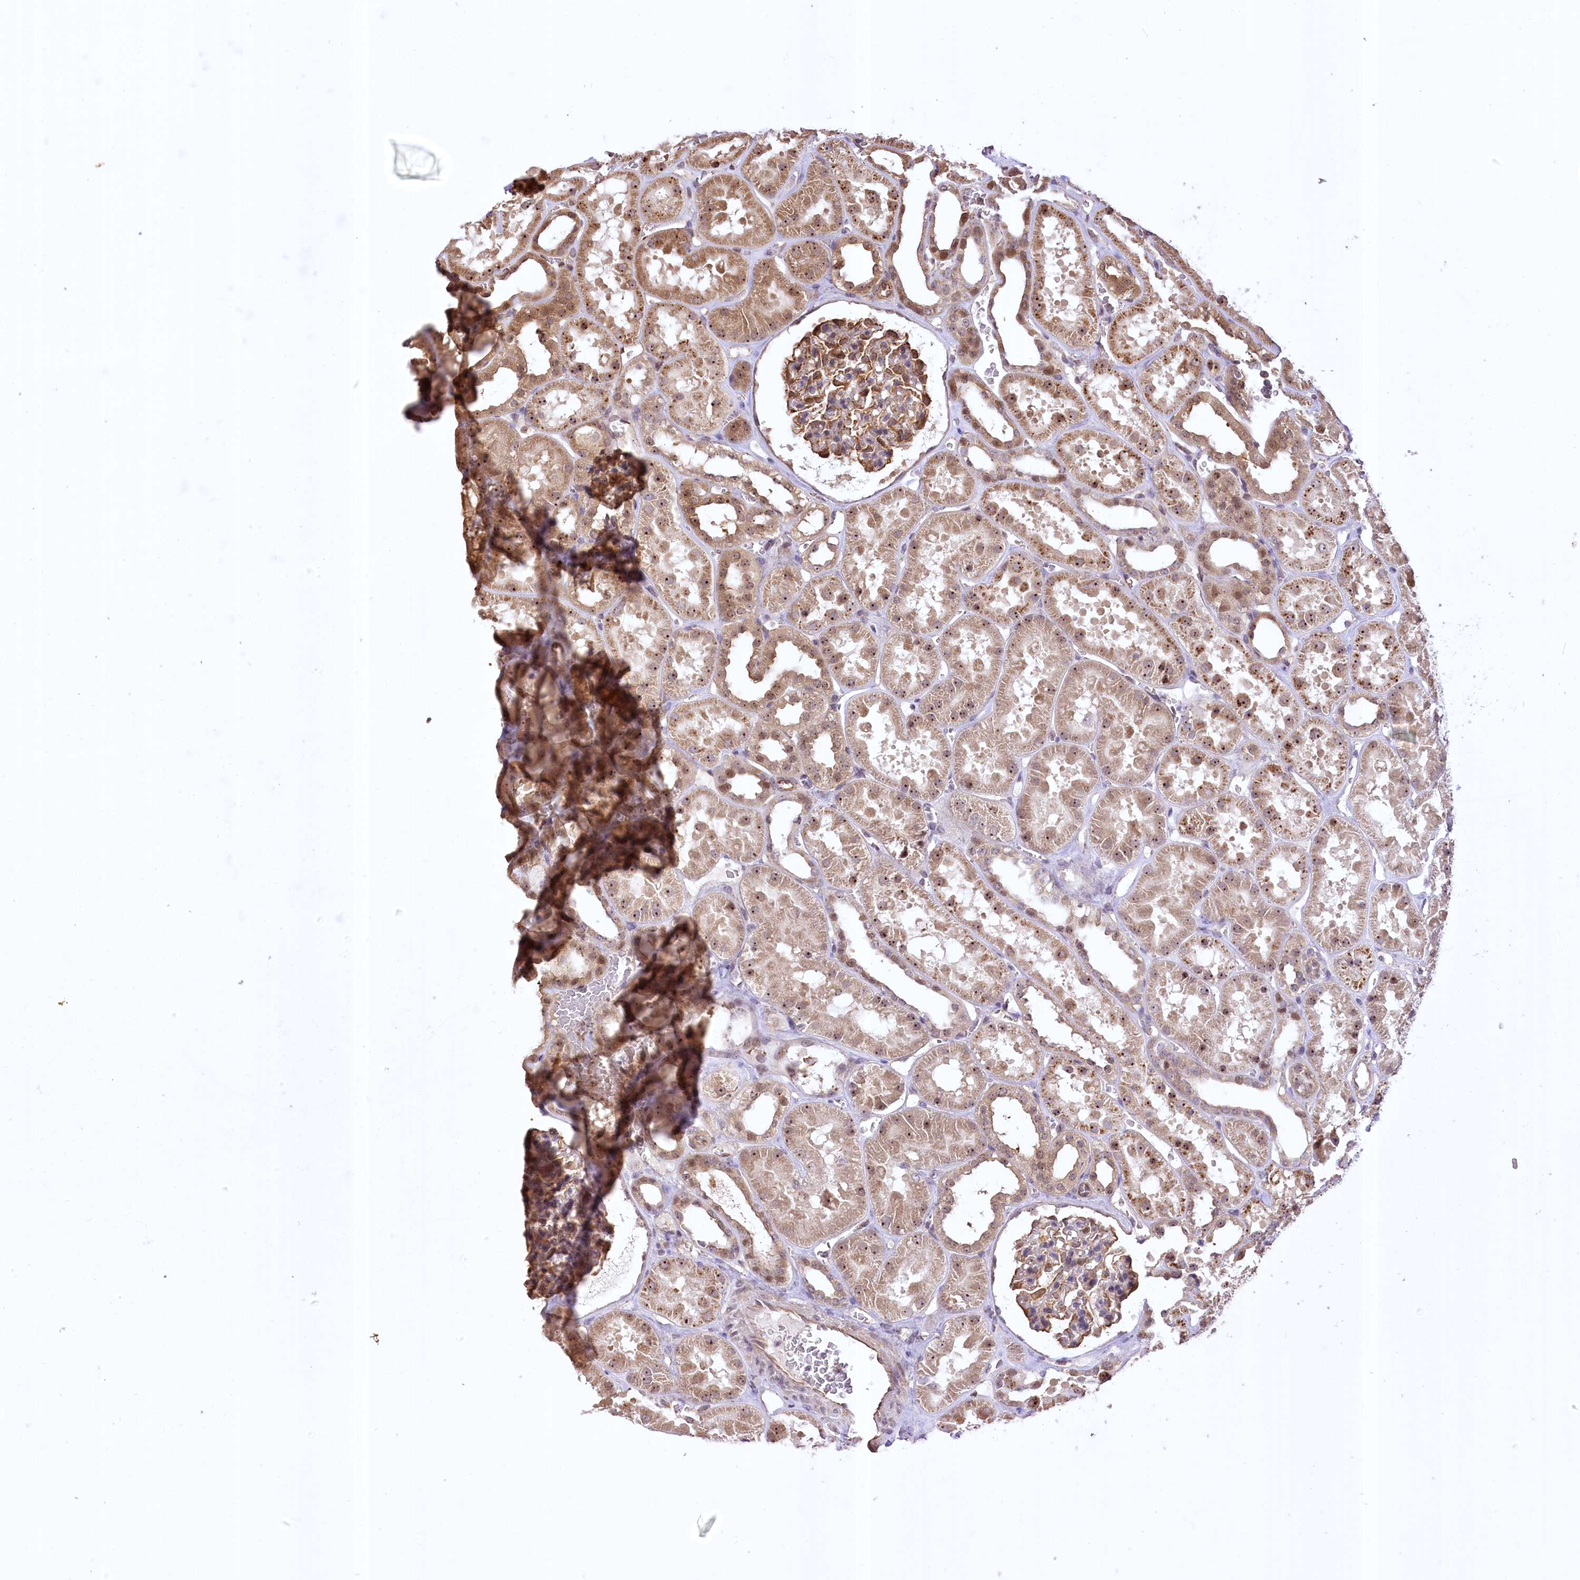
{"staining": {"intensity": "moderate", "quantity": ">75%", "location": "cytoplasmic/membranous"}, "tissue": "kidney", "cell_type": "Cells in glomeruli", "image_type": "normal", "snomed": [{"axis": "morphology", "description": "Normal tissue, NOS"}, {"axis": "topography", "description": "Kidney"}], "caption": "The image reveals immunohistochemical staining of benign kidney. There is moderate cytoplasmic/membranous staining is appreciated in about >75% of cells in glomeruli.", "gene": "SERGEF", "patient": {"sex": "female", "age": 41}}